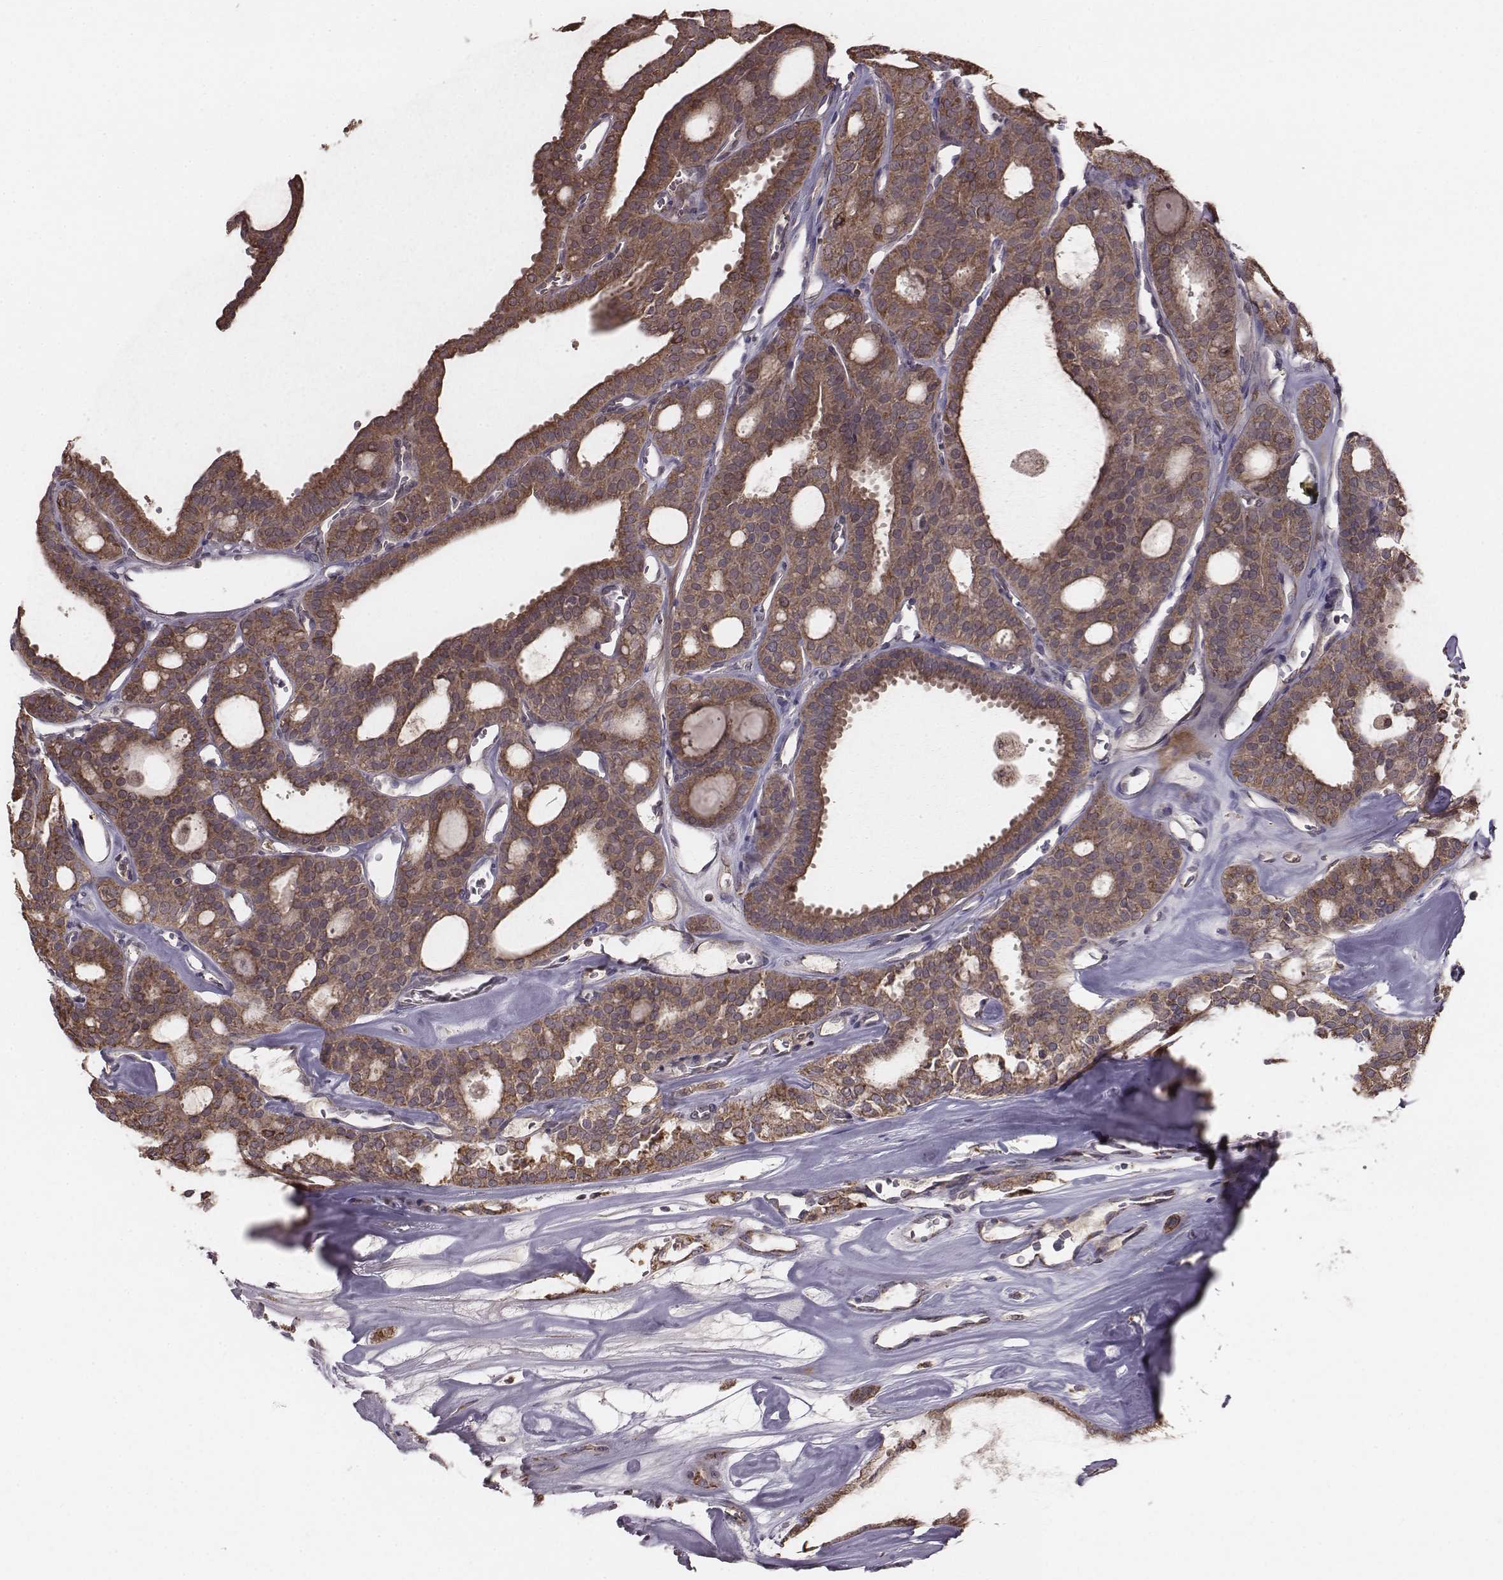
{"staining": {"intensity": "strong", "quantity": ">75%", "location": "cytoplasmic/membranous"}, "tissue": "thyroid cancer", "cell_type": "Tumor cells", "image_type": "cancer", "snomed": [{"axis": "morphology", "description": "Follicular adenoma carcinoma, NOS"}, {"axis": "topography", "description": "Thyroid gland"}], "caption": "This is a photomicrograph of IHC staining of thyroid follicular adenoma carcinoma, which shows strong positivity in the cytoplasmic/membranous of tumor cells.", "gene": "PDCD2L", "patient": {"sex": "male", "age": 75}}